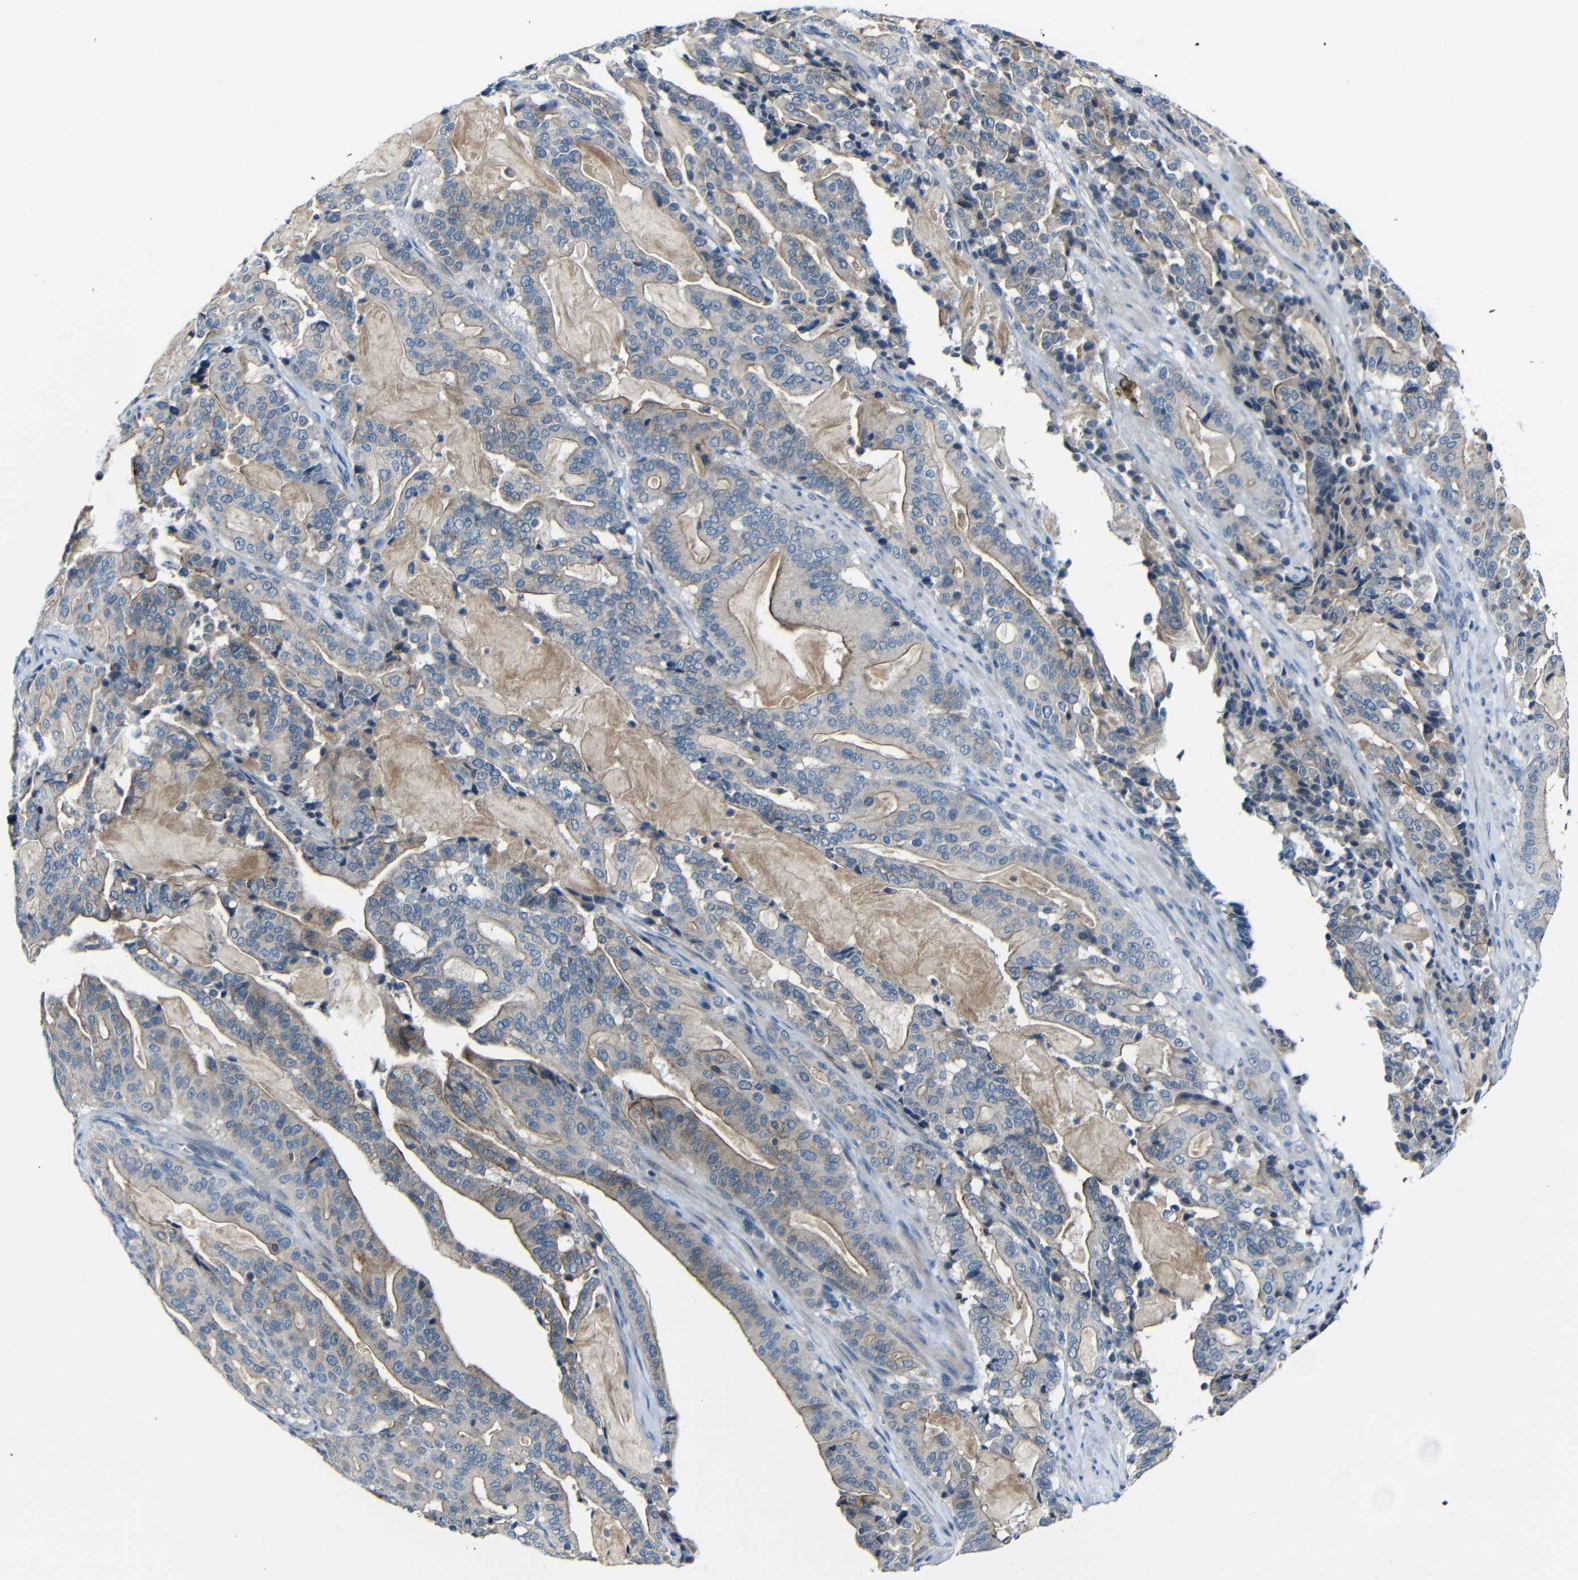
{"staining": {"intensity": "moderate", "quantity": ">75%", "location": "cytoplasmic/membranous"}, "tissue": "pancreatic cancer", "cell_type": "Tumor cells", "image_type": "cancer", "snomed": [{"axis": "morphology", "description": "Adenocarcinoma, NOS"}, {"axis": "topography", "description": "Pancreas"}], "caption": "Immunohistochemical staining of pancreatic adenocarcinoma demonstrates medium levels of moderate cytoplasmic/membranous staining in about >75% of tumor cells. (brown staining indicates protein expression, while blue staining denotes nuclei).", "gene": "ANK3", "patient": {"sex": "male", "age": 63}}